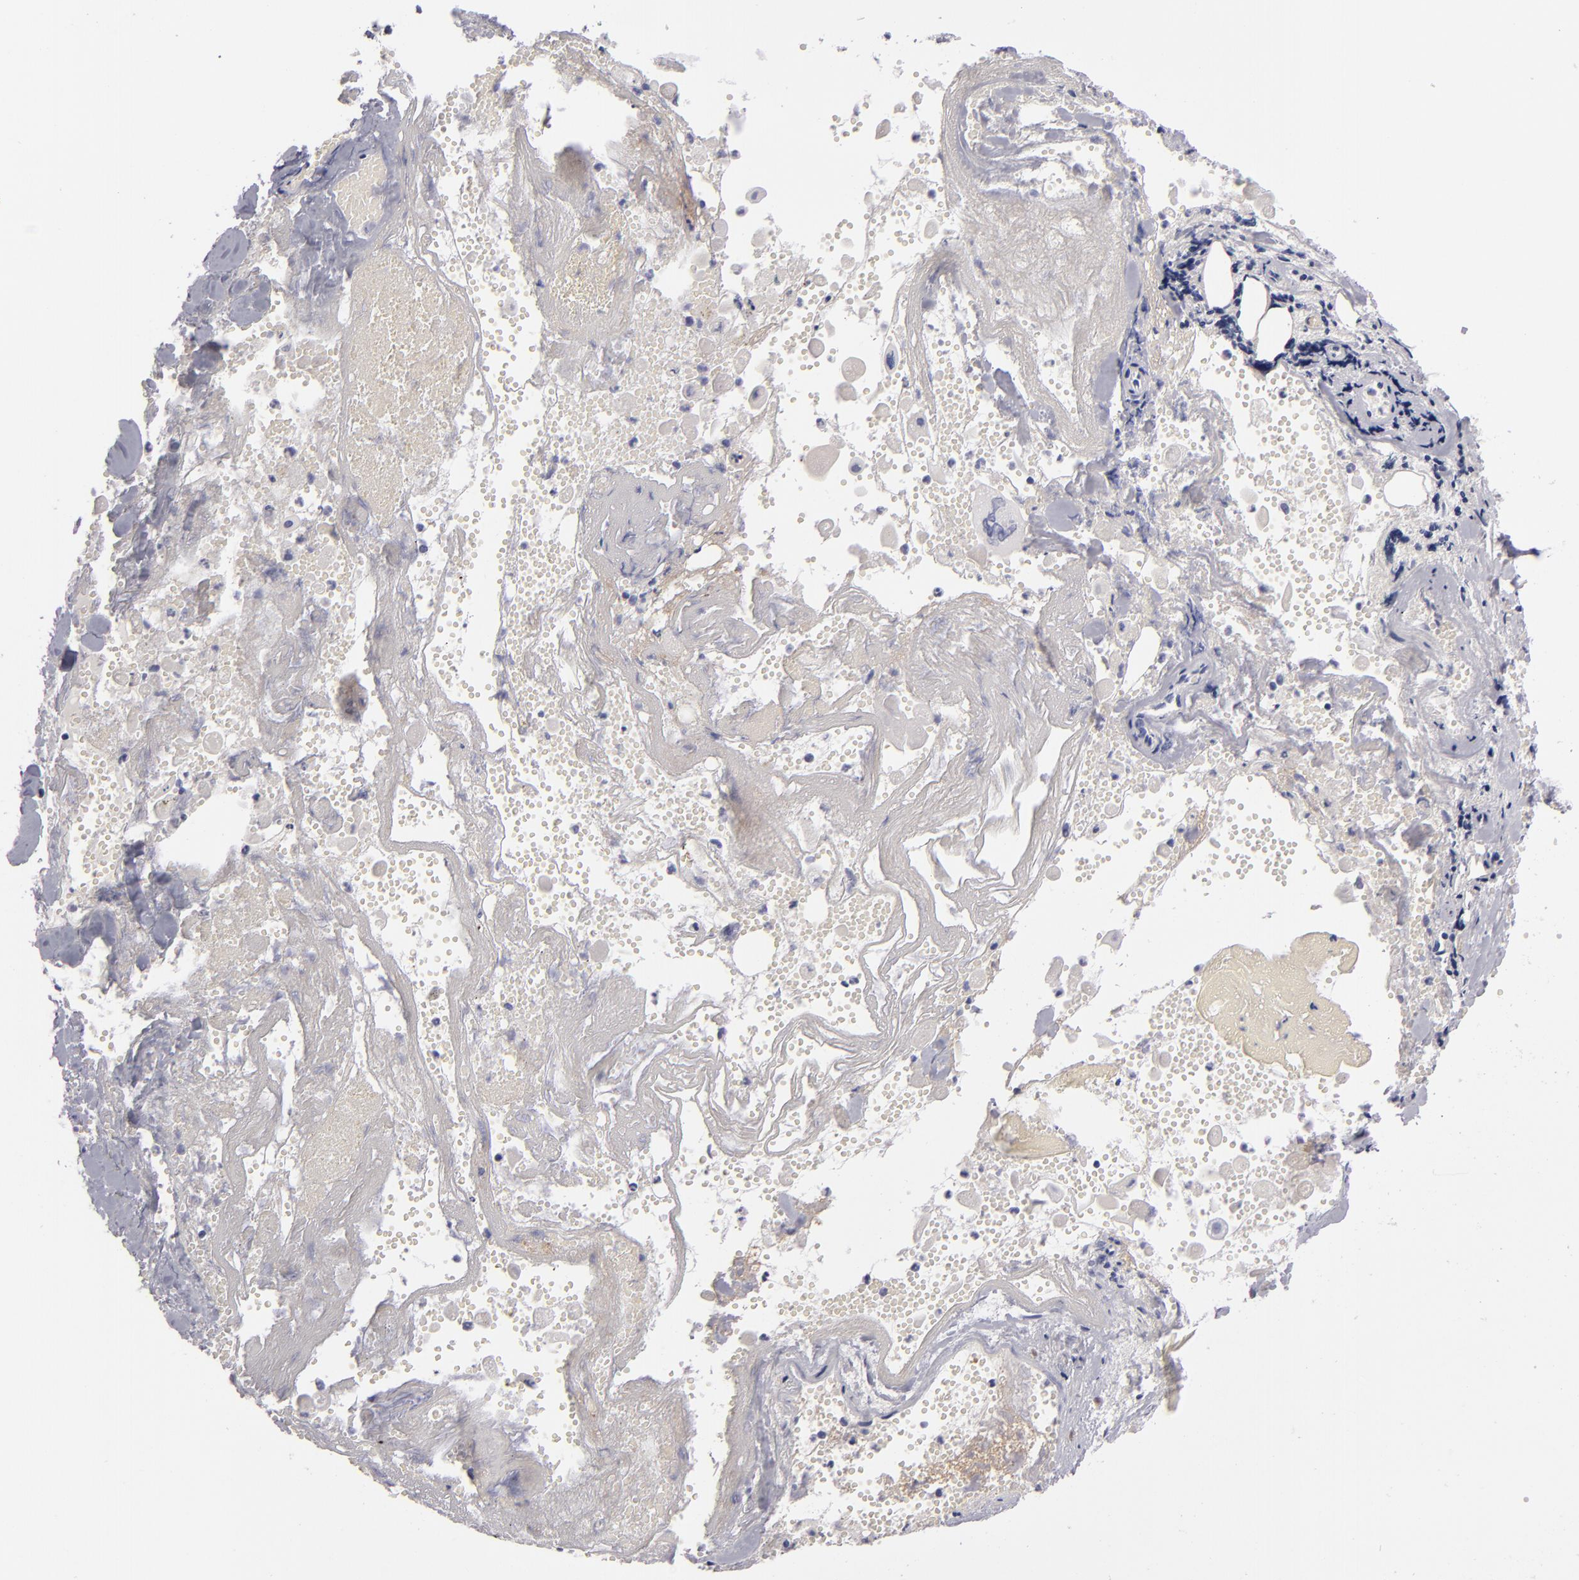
{"staining": {"intensity": "negative", "quantity": "none", "location": "none"}, "tissue": "lung cancer", "cell_type": "Tumor cells", "image_type": "cancer", "snomed": [{"axis": "morphology", "description": "Adenocarcinoma, NOS"}, {"axis": "topography", "description": "Lung"}], "caption": "High power microscopy photomicrograph of an immunohistochemistry photomicrograph of lung cancer, revealing no significant positivity in tumor cells. Nuclei are stained in blue.", "gene": "F13A1", "patient": {"sex": "male", "age": 60}}